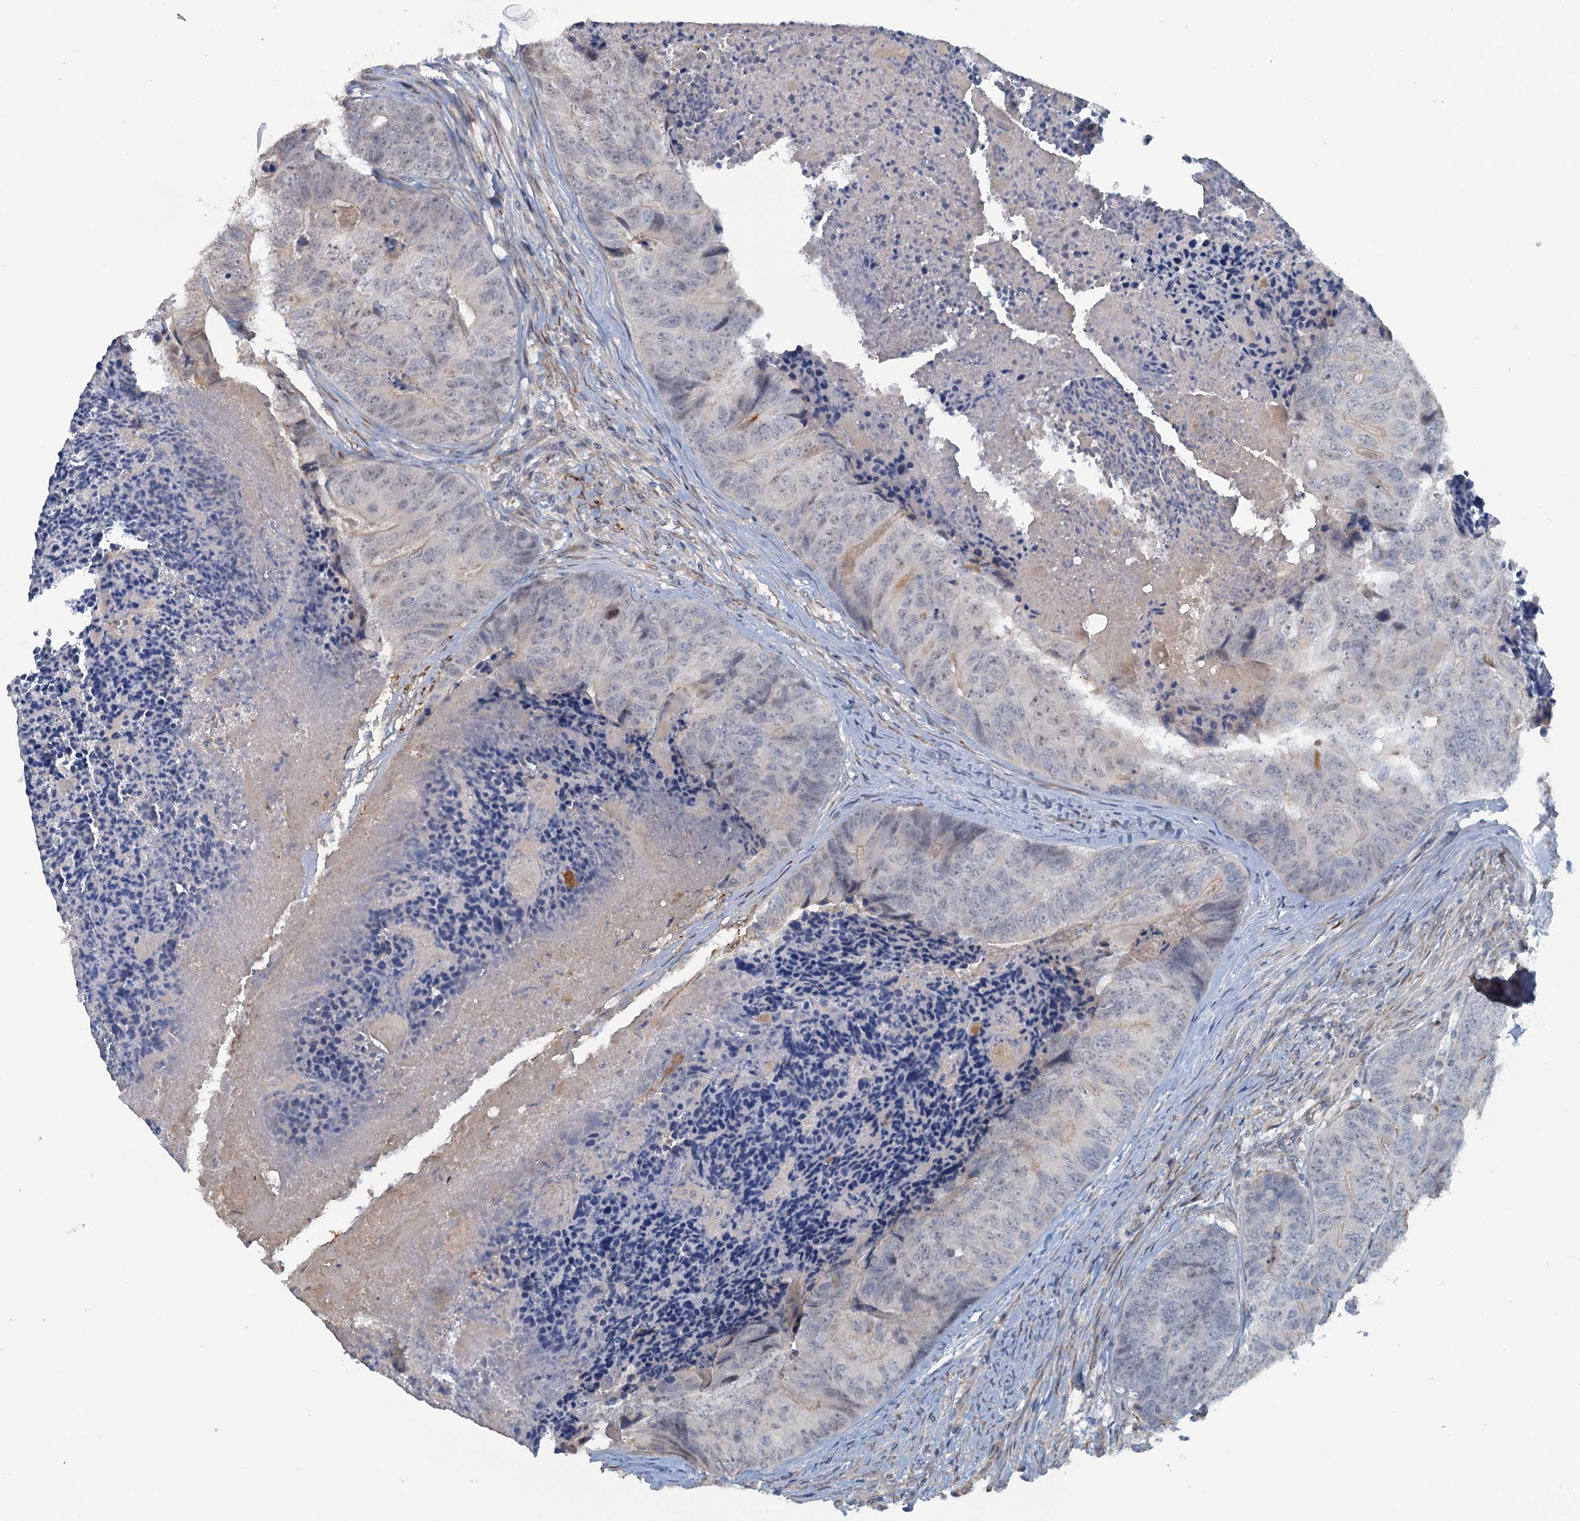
{"staining": {"intensity": "negative", "quantity": "none", "location": "none"}, "tissue": "colorectal cancer", "cell_type": "Tumor cells", "image_type": "cancer", "snomed": [{"axis": "morphology", "description": "Adenocarcinoma, NOS"}, {"axis": "topography", "description": "Colon"}], "caption": "Immunohistochemical staining of colorectal cancer (adenocarcinoma) exhibits no significant expression in tumor cells. (Stains: DAB IHC with hematoxylin counter stain, Microscopy: brightfield microscopy at high magnification).", "gene": "MYO16", "patient": {"sex": "female", "age": 67}}